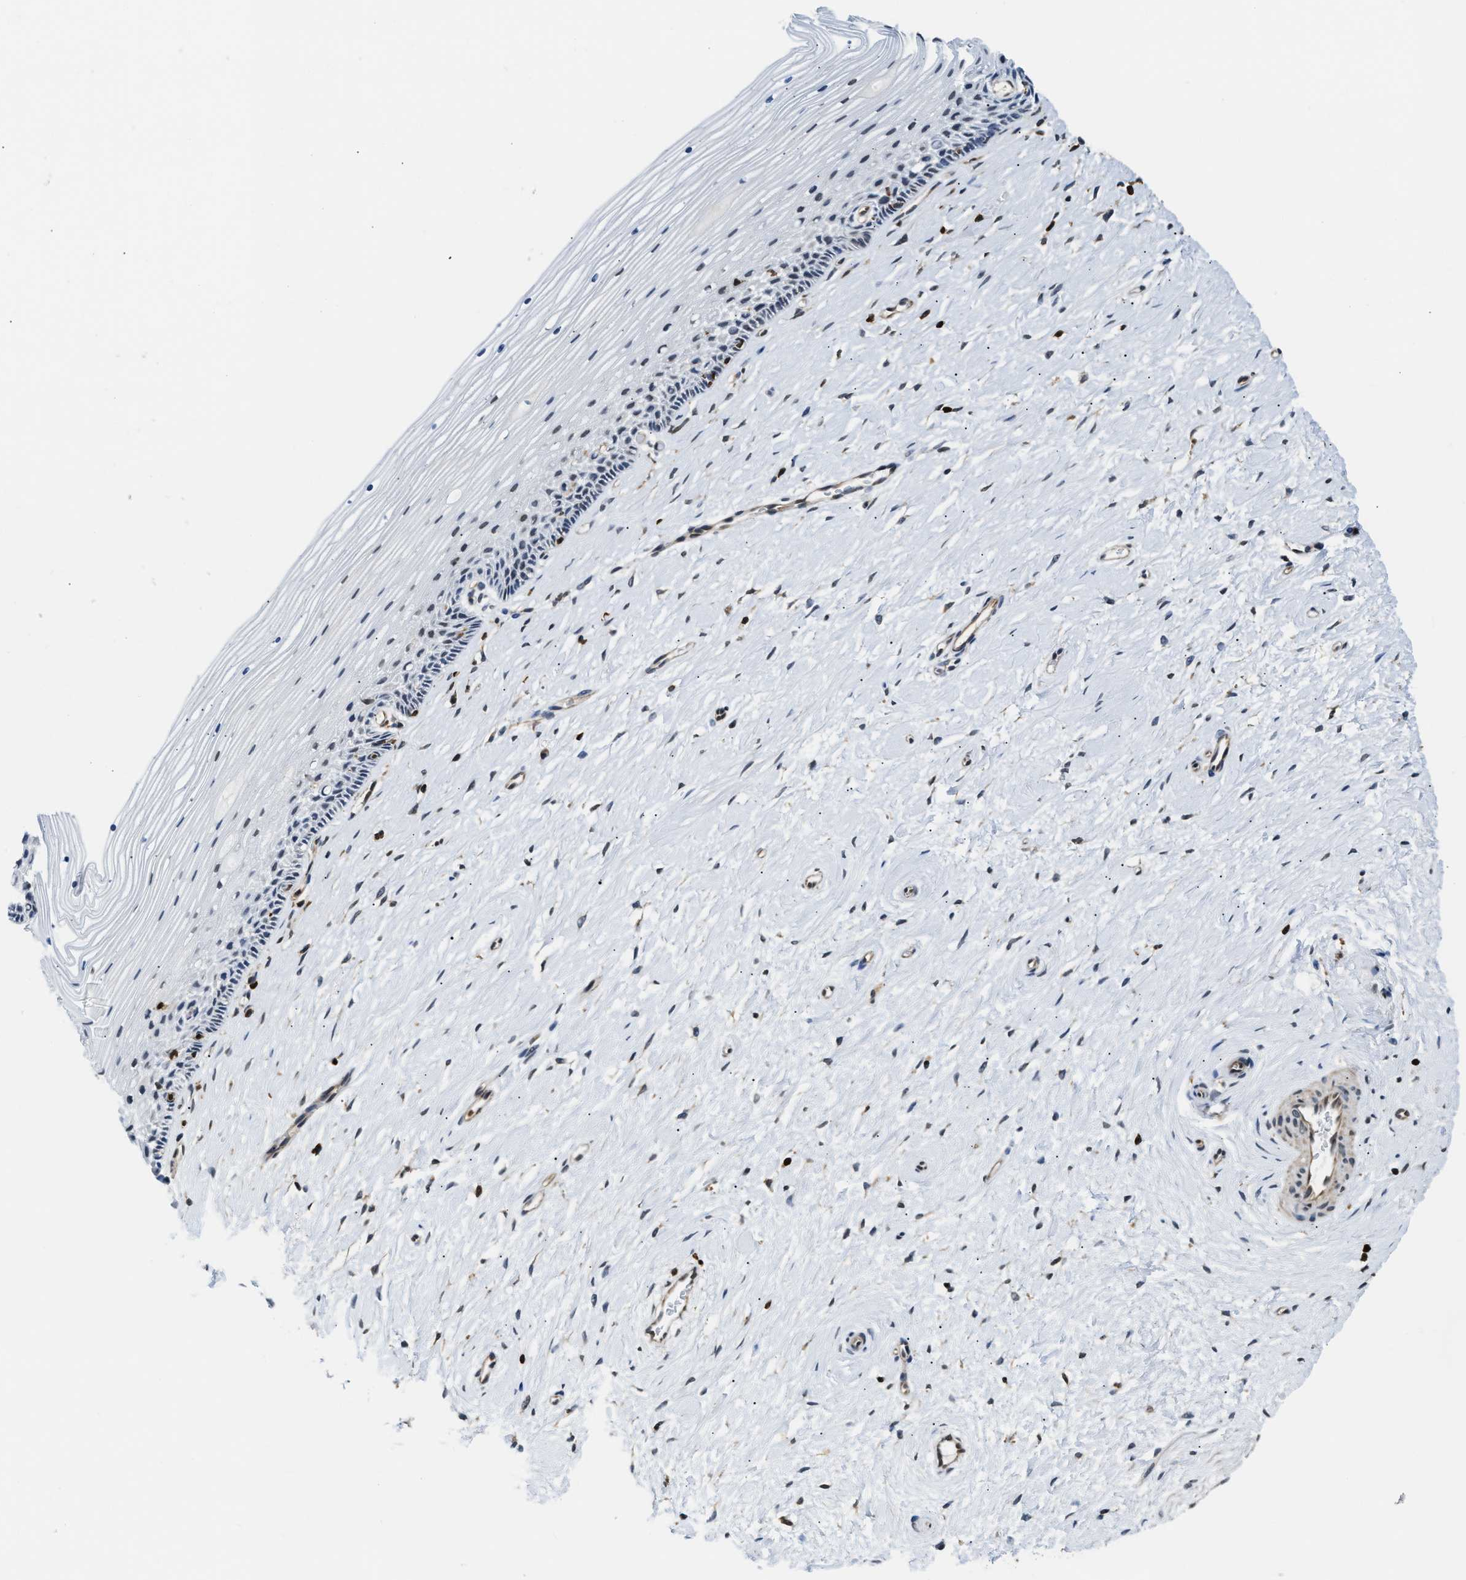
{"staining": {"intensity": "weak", "quantity": "25%-75%", "location": "nuclear"}, "tissue": "cervix", "cell_type": "Squamous epithelial cells", "image_type": "normal", "snomed": [{"axis": "morphology", "description": "Normal tissue, NOS"}, {"axis": "topography", "description": "Cervix"}], "caption": "Weak nuclear positivity is appreciated in about 25%-75% of squamous epithelial cells in benign cervix. Nuclei are stained in blue.", "gene": "STK10", "patient": {"sex": "female", "age": 39}}